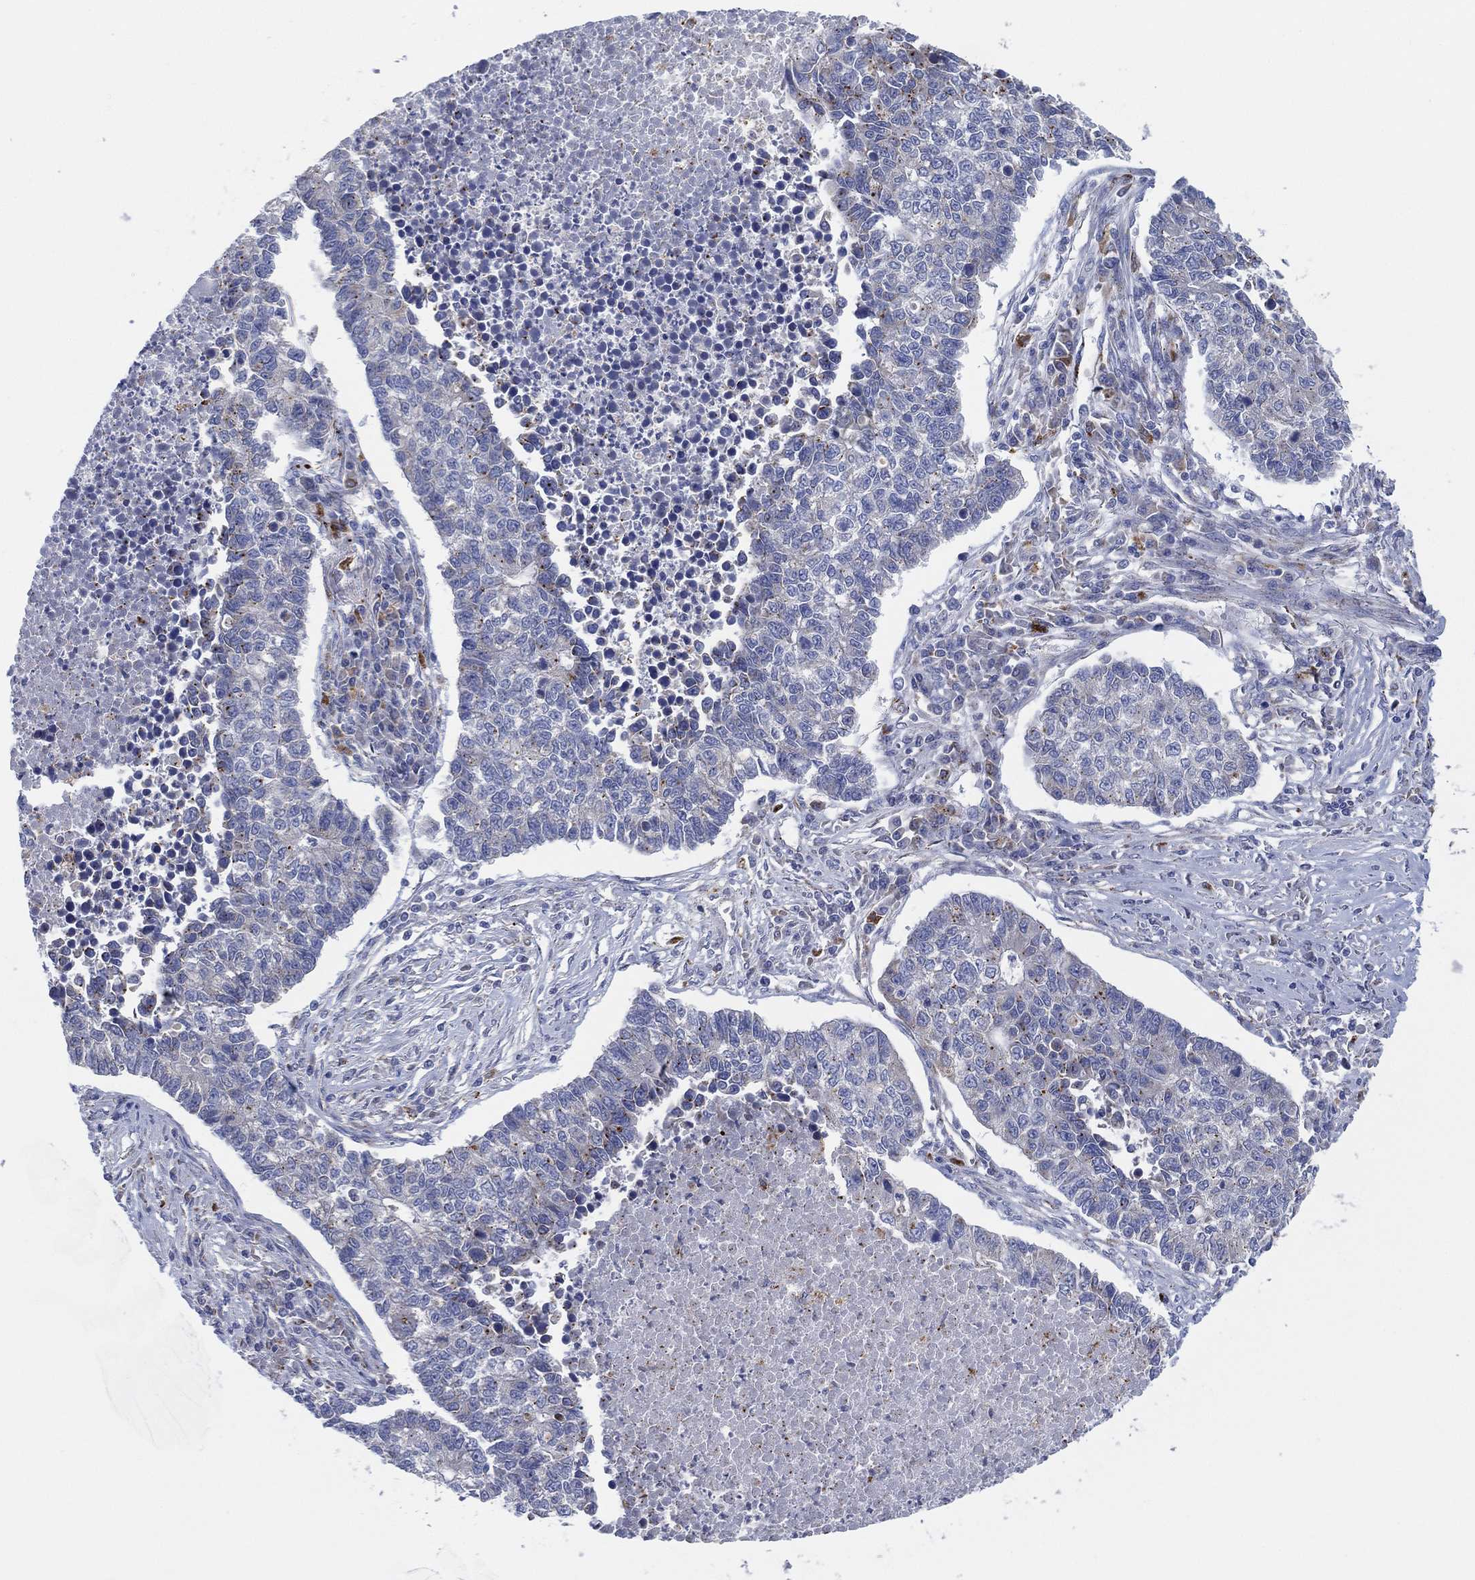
{"staining": {"intensity": "negative", "quantity": "none", "location": "none"}, "tissue": "lung cancer", "cell_type": "Tumor cells", "image_type": "cancer", "snomed": [{"axis": "morphology", "description": "Adenocarcinoma, NOS"}, {"axis": "topography", "description": "Lung"}], "caption": "Tumor cells show no significant protein expression in lung cancer. (Stains: DAB immunohistochemistry with hematoxylin counter stain, Microscopy: brightfield microscopy at high magnification).", "gene": "GALNS", "patient": {"sex": "male", "age": 57}}